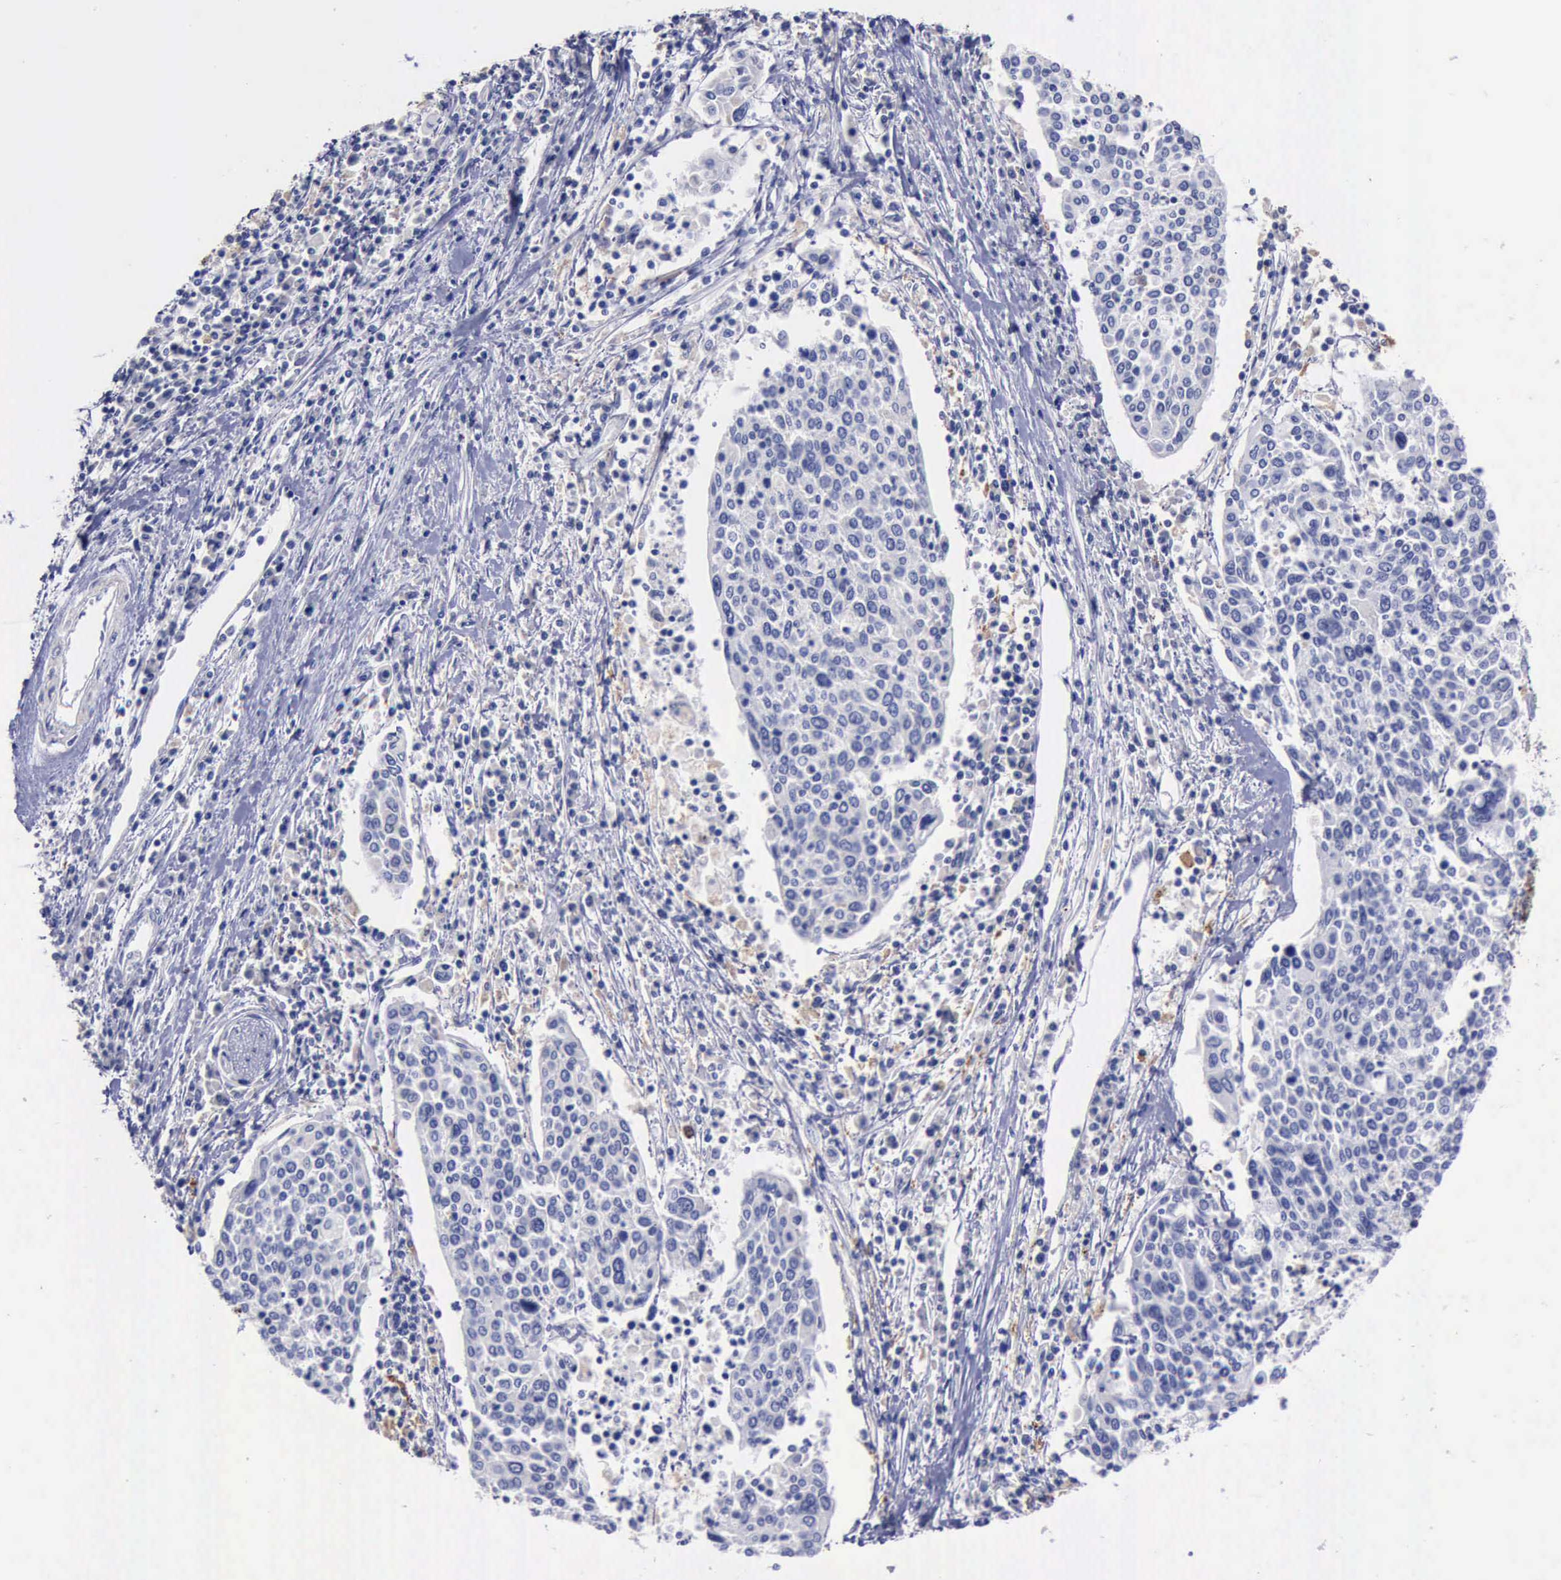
{"staining": {"intensity": "negative", "quantity": "none", "location": "none"}, "tissue": "cervical cancer", "cell_type": "Tumor cells", "image_type": "cancer", "snomed": [{"axis": "morphology", "description": "Squamous cell carcinoma, NOS"}, {"axis": "topography", "description": "Cervix"}], "caption": "A photomicrograph of human cervical cancer is negative for staining in tumor cells.", "gene": "CTSD", "patient": {"sex": "female", "age": 40}}